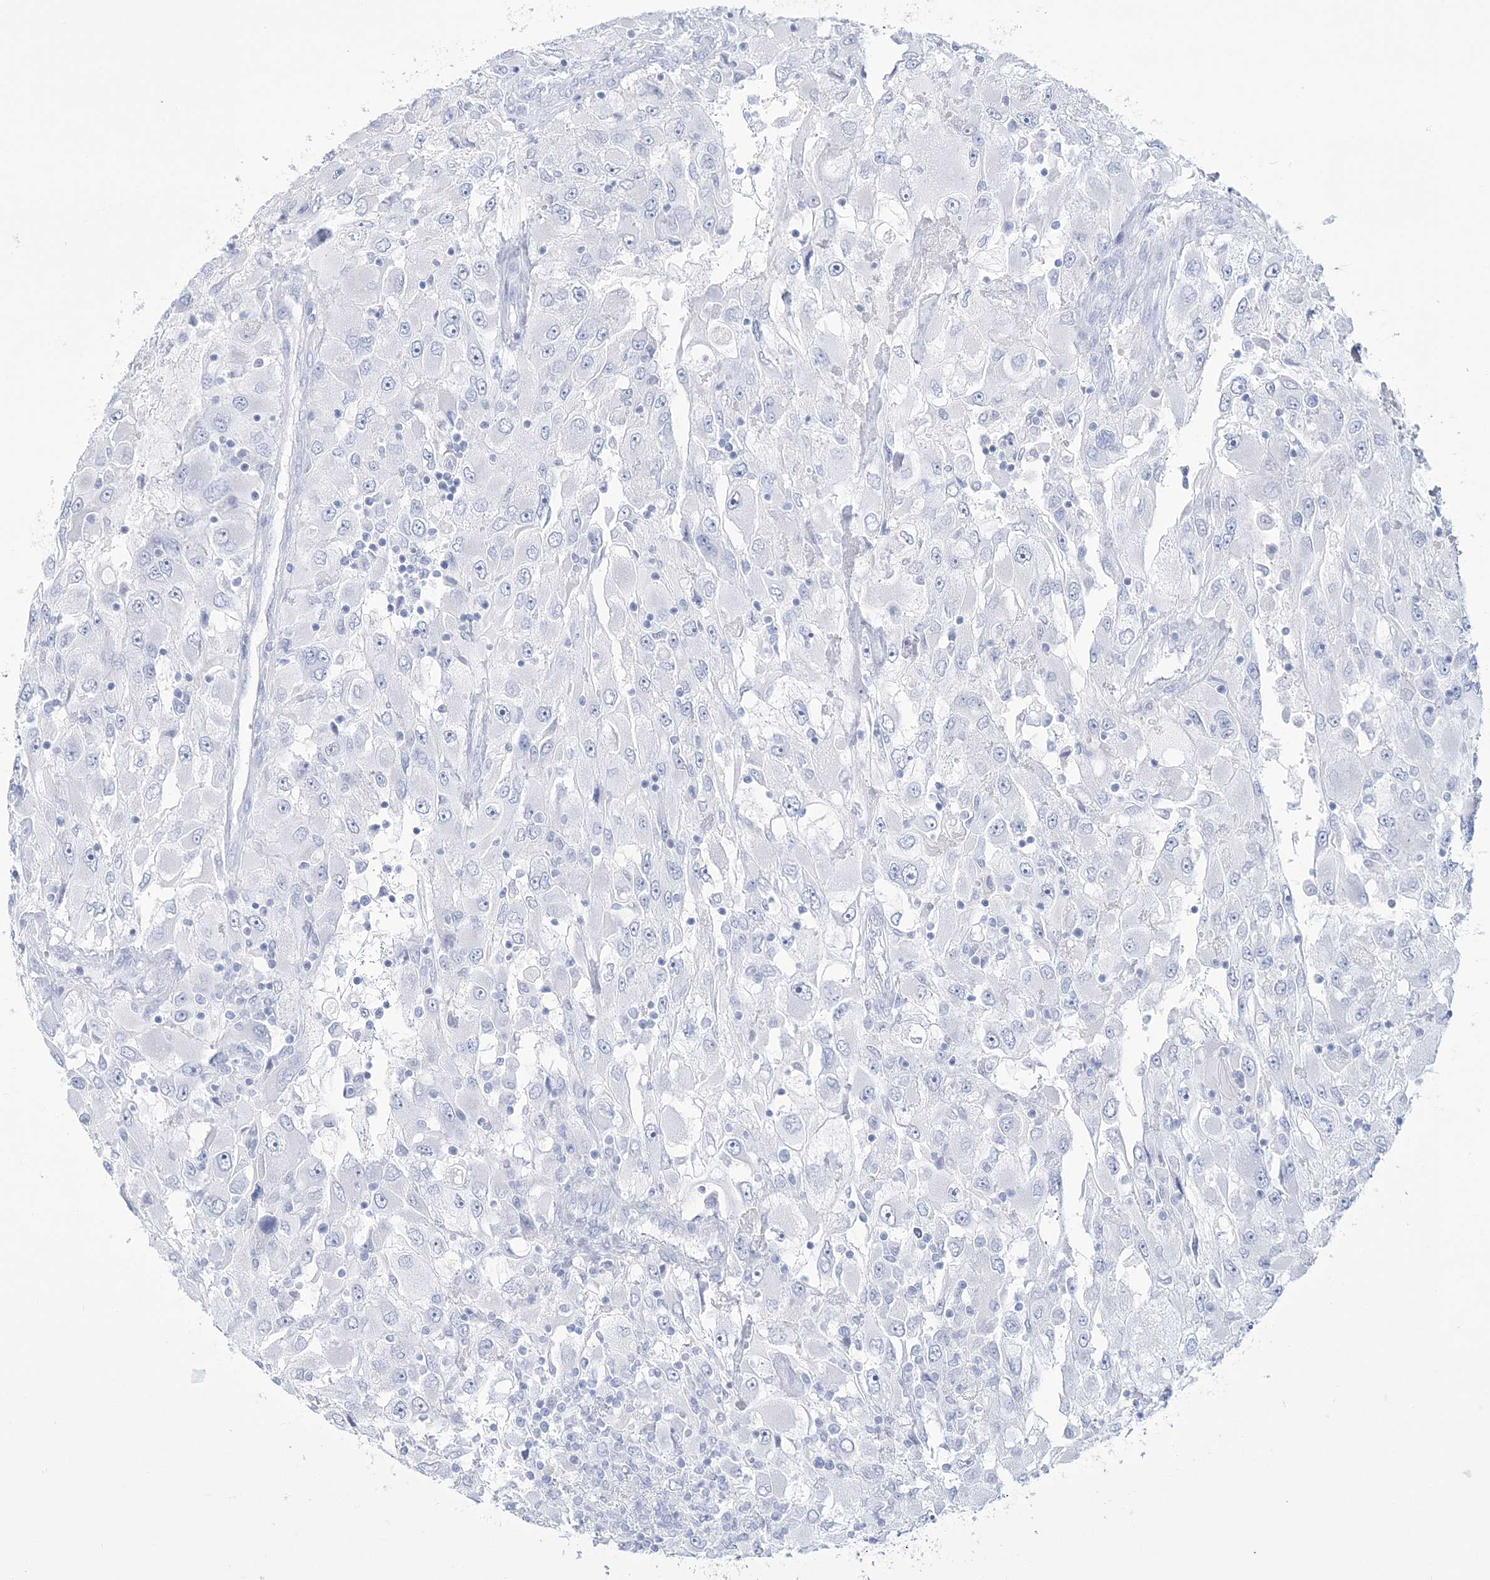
{"staining": {"intensity": "negative", "quantity": "none", "location": "none"}, "tissue": "renal cancer", "cell_type": "Tumor cells", "image_type": "cancer", "snomed": [{"axis": "morphology", "description": "Adenocarcinoma, NOS"}, {"axis": "topography", "description": "Kidney"}], "caption": "A high-resolution image shows IHC staining of renal cancer, which displays no significant staining in tumor cells.", "gene": "RBP2", "patient": {"sex": "female", "age": 52}}